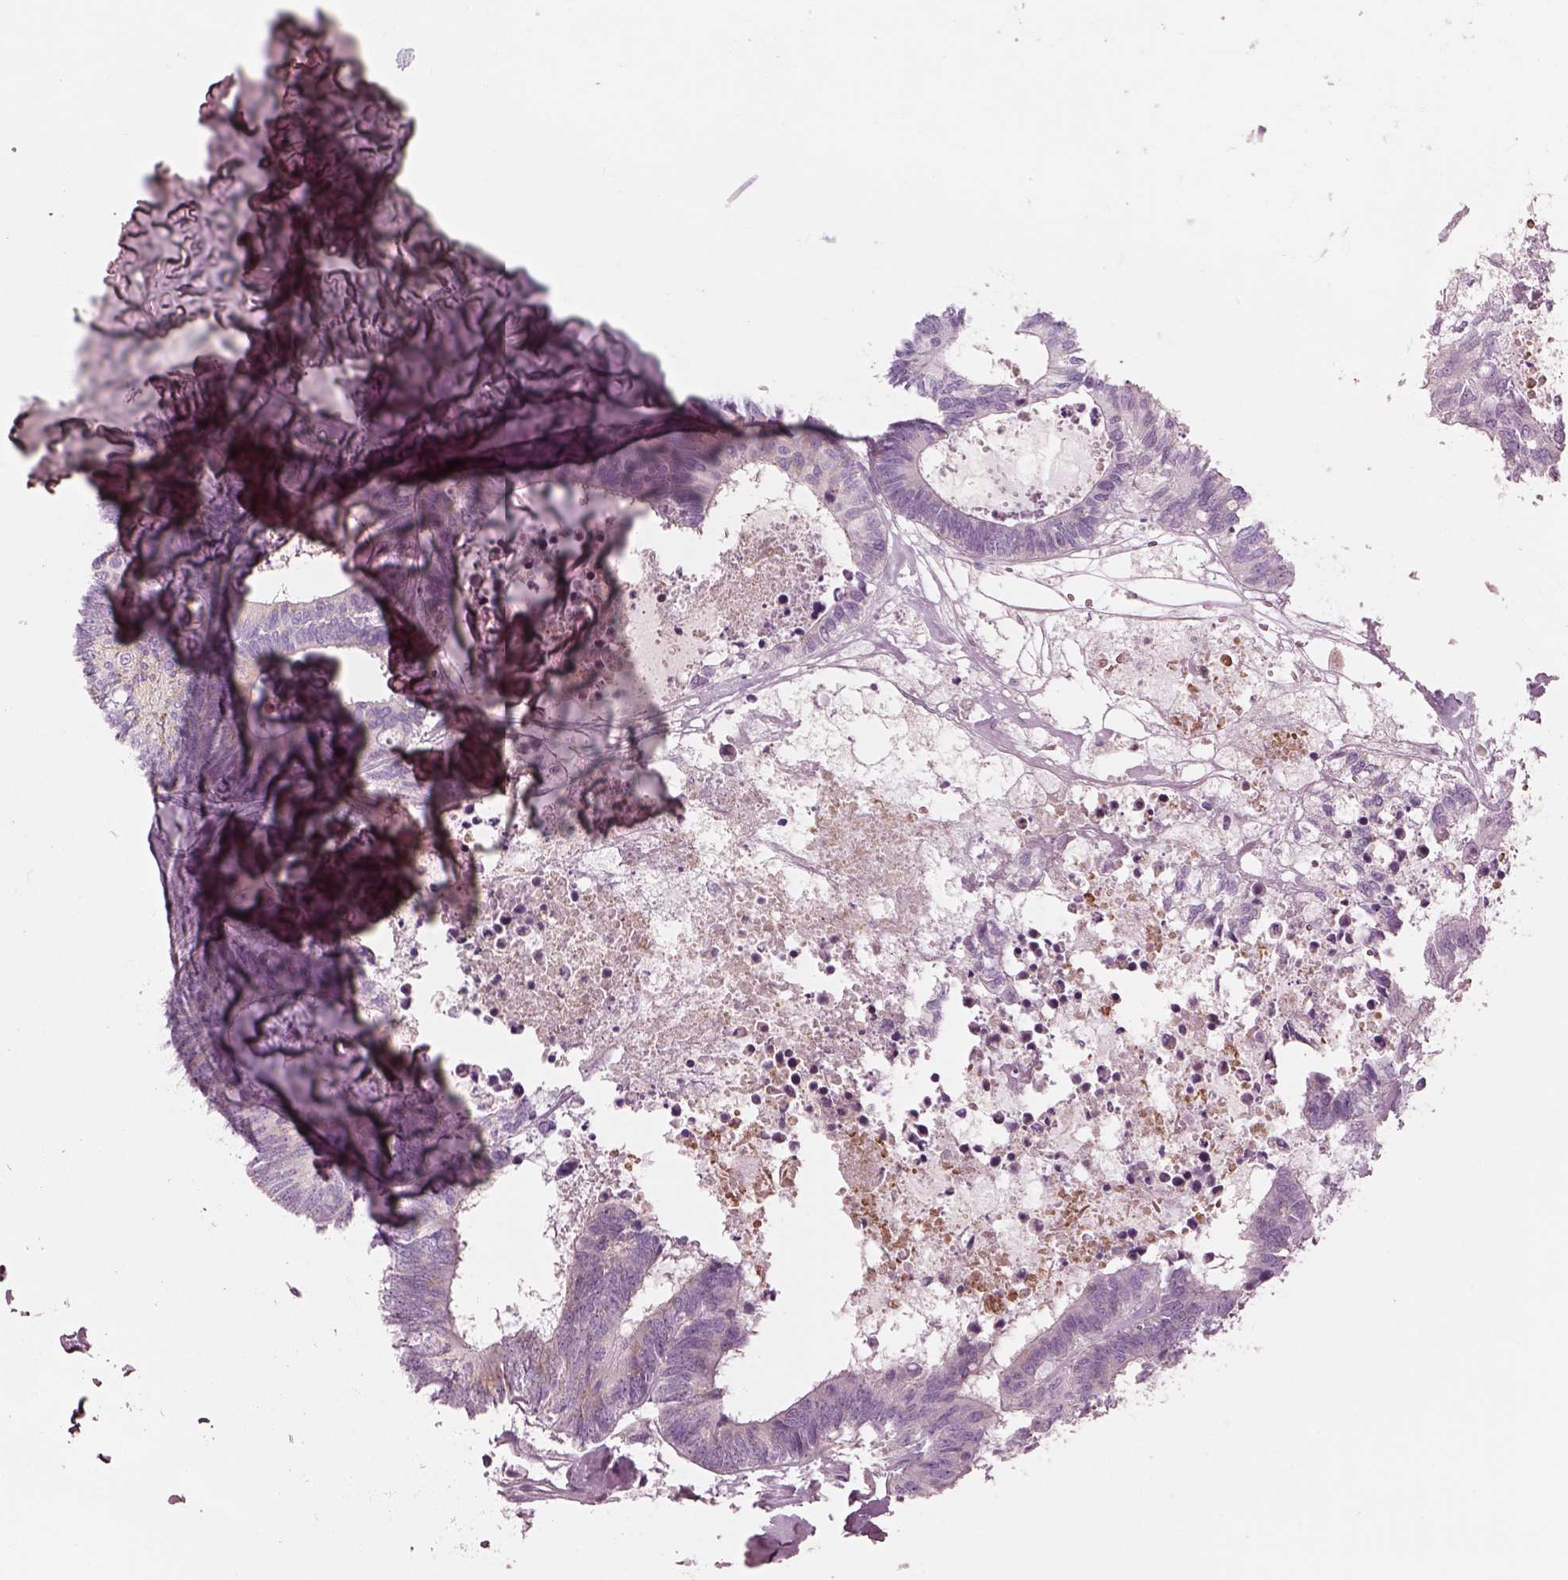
{"staining": {"intensity": "negative", "quantity": "none", "location": "none"}, "tissue": "colorectal cancer", "cell_type": "Tumor cells", "image_type": "cancer", "snomed": [{"axis": "morphology", "description": "Adenocarcinoma, NOS"}, {"axis": "topography", "description": "Colon"}, {"axis": "topography", "description": "Rectum"}], "caption": "Immunohistochemistry micrograph of colorectal cancer stained for a protein (brown), which demonstrates no expression in tumor cells.", "gene": "ELAPOR1", "patient": {"sex": "male", "age": 57}}